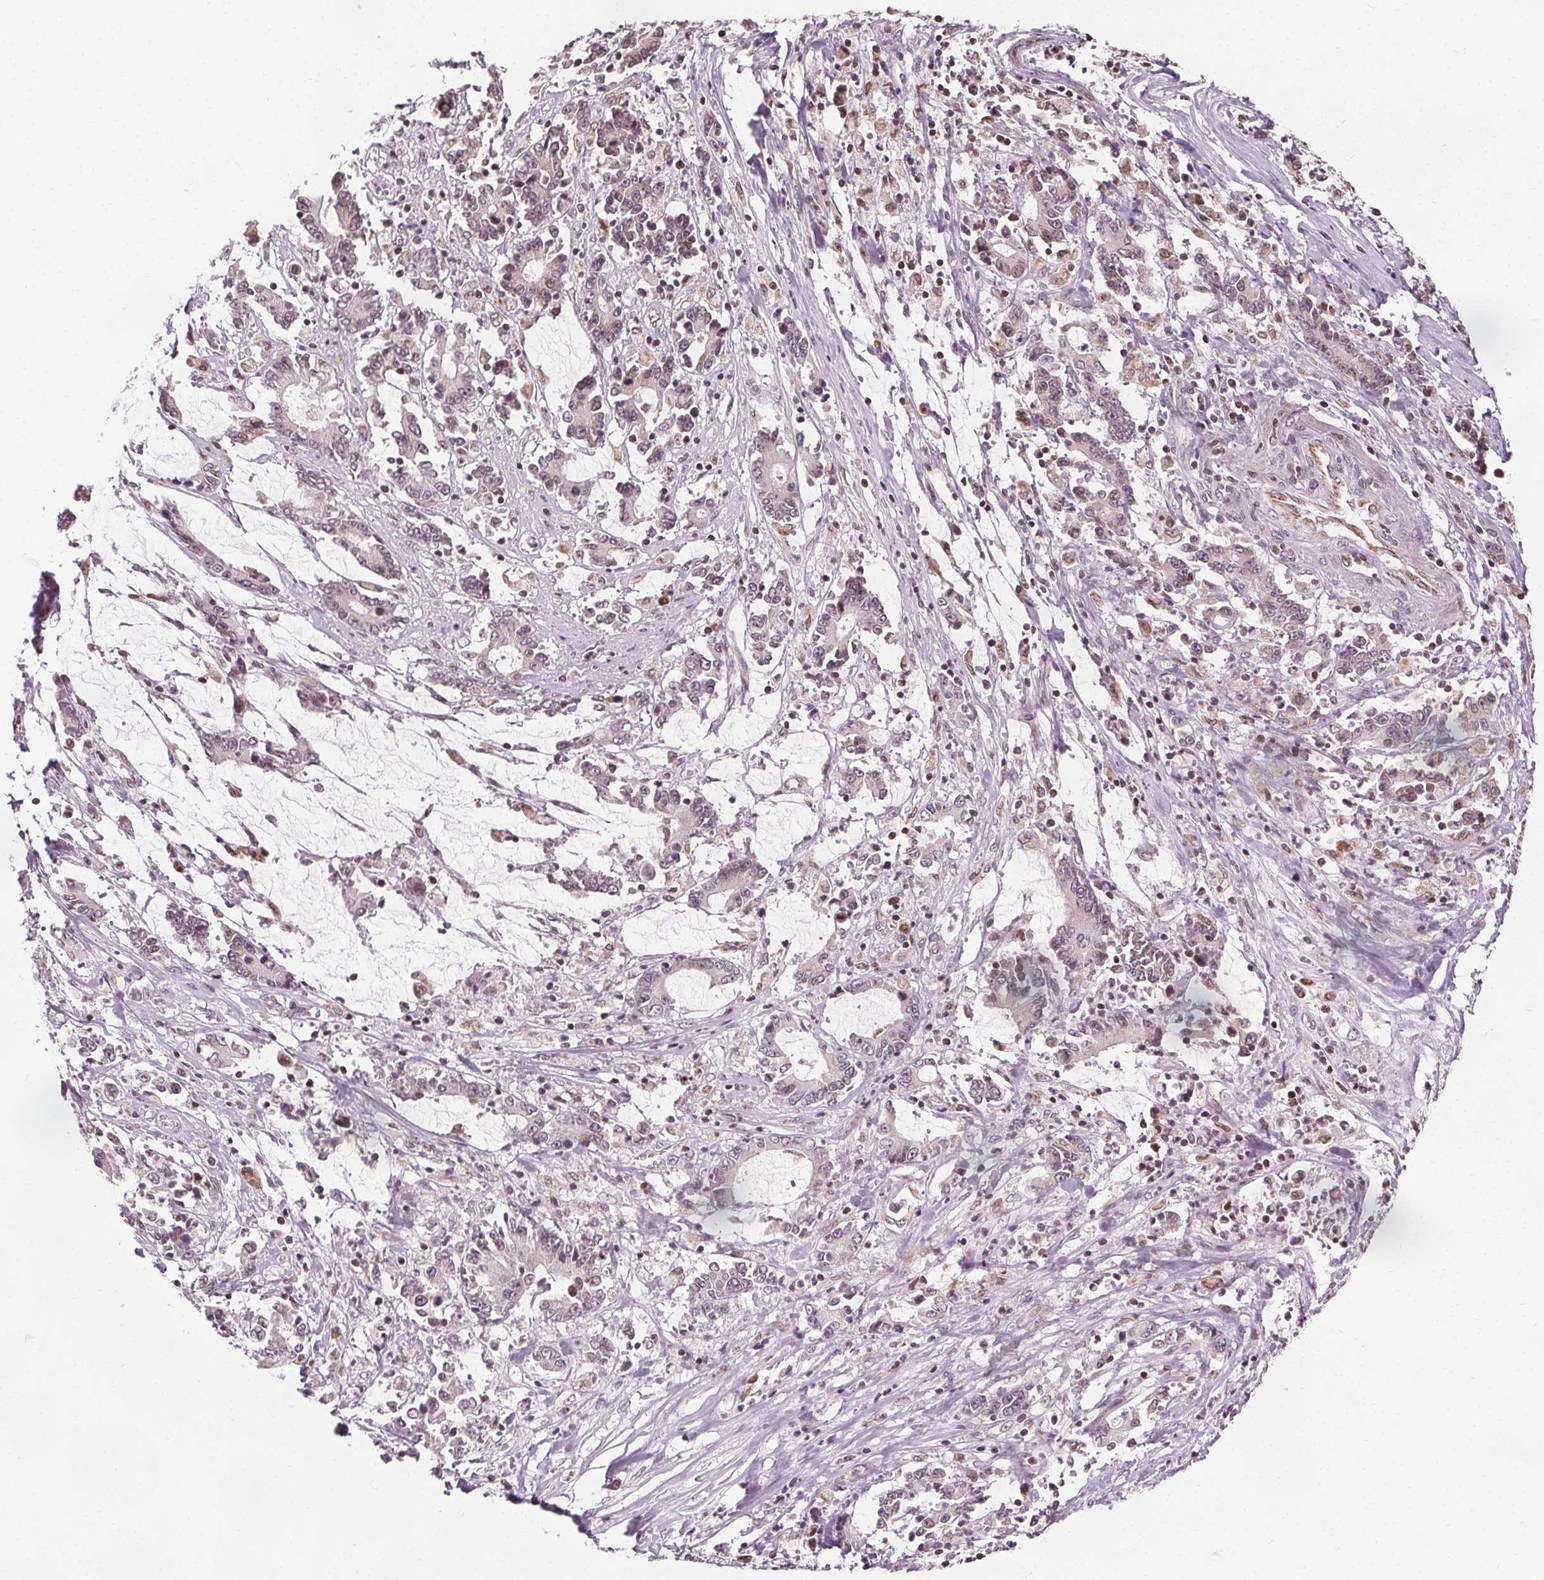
{"staining": {"intensity": "weak", "quantity": "<25%", "location": "nuclear"}, "tissue": "stomach cancer", "cell_type": "Tumor cells", "image_type": "cancer", "snomed": [{"axis": "morphology", "description": "Adenocarcinoma, NOS"}, {"axis": "topography", "description": "Stomach, upper"}], "caption": "This is an immunohistochemistry (IHC) histopathology image of human stomach adenocarcinoma. There is no positivity in tumor cells.", "gene": "LFNG", "patient": {"sex": "male", "age": 68}}